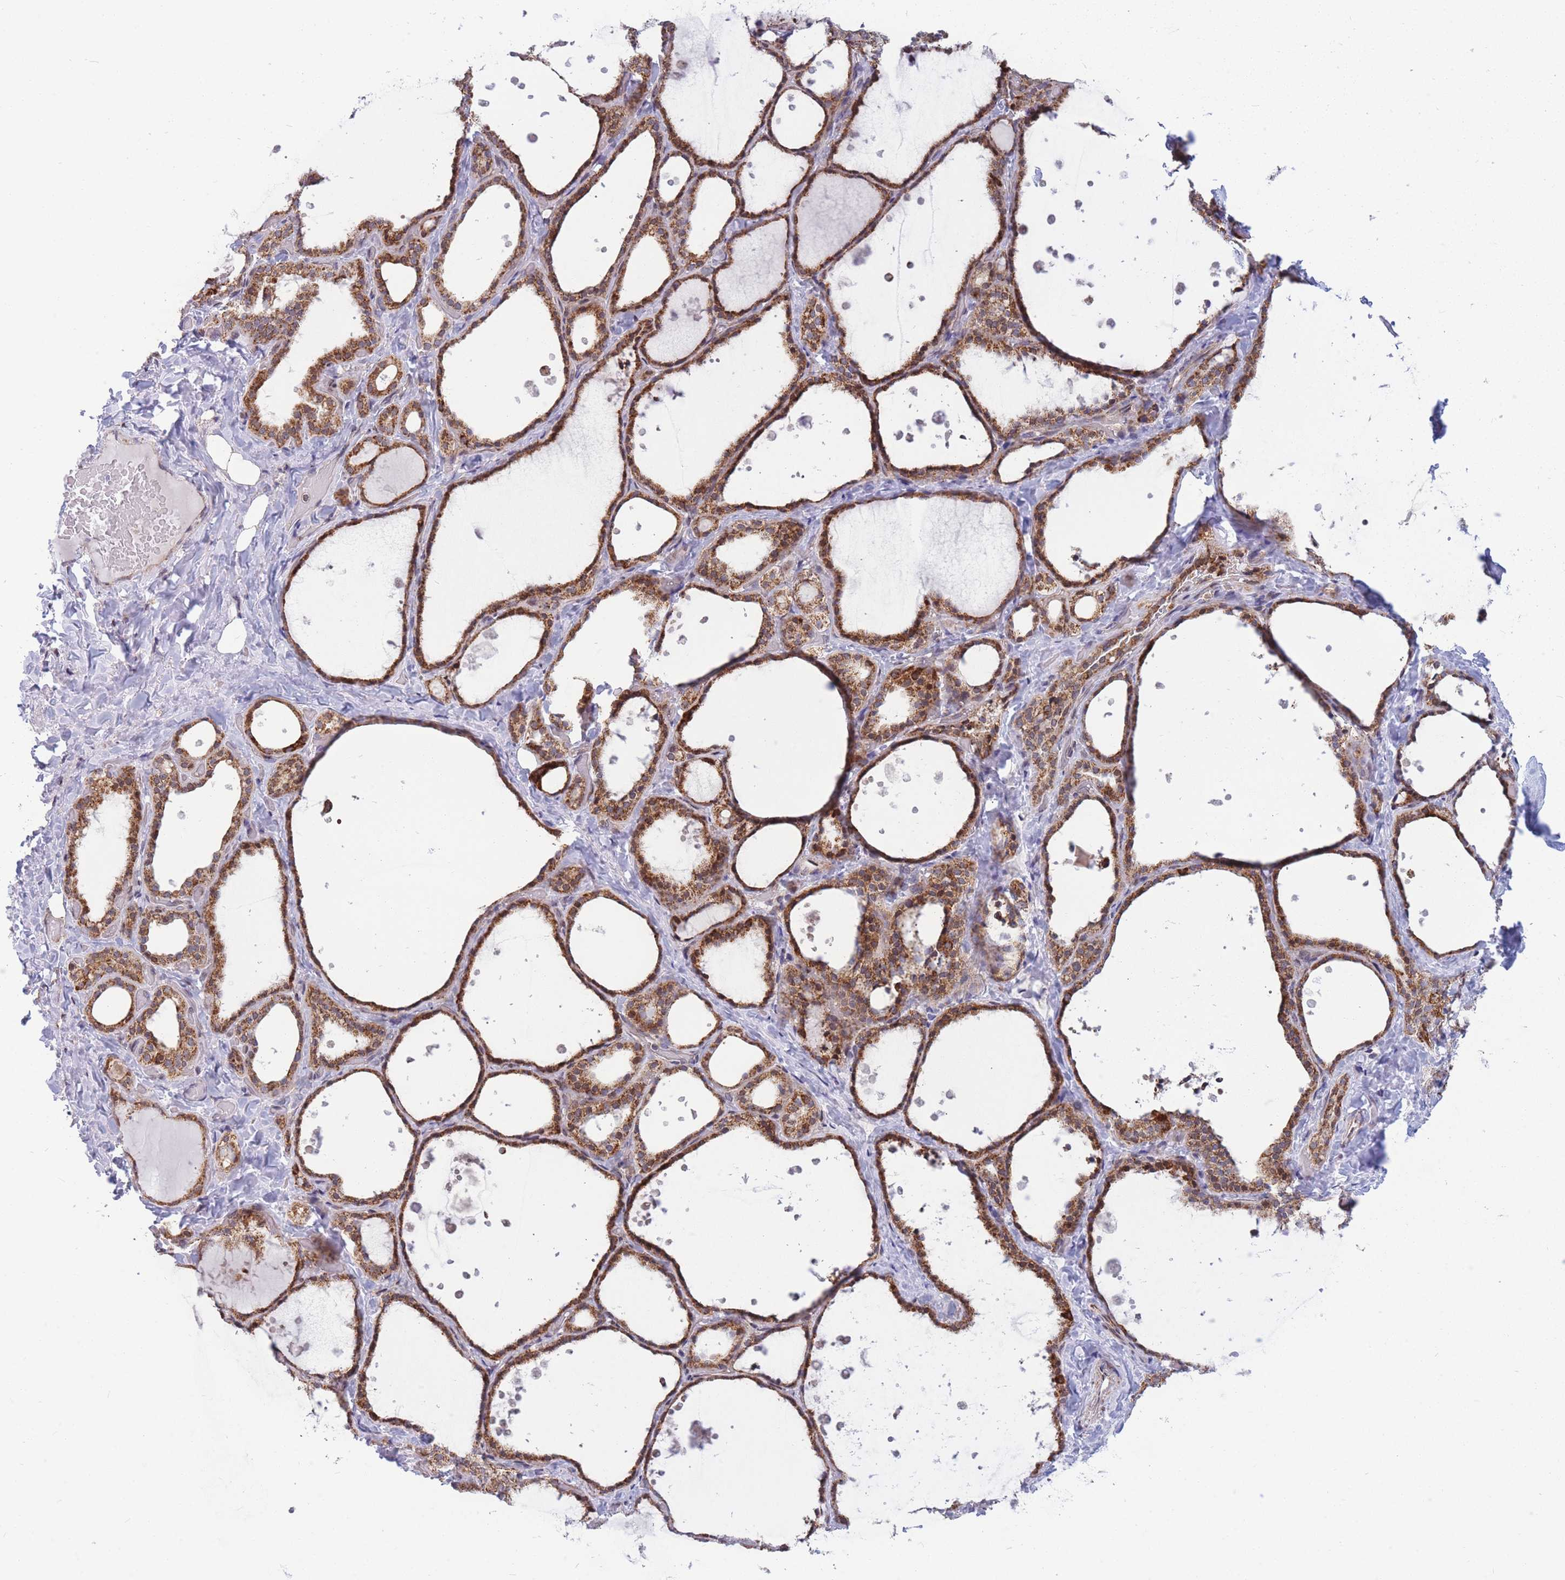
{"staining": {"intensity": "strong", "quantity": ">75%", "location": "cytoplasmic/membranous"}, "tissue": "thyroid gland", "cell_type": "Glandular cells", "image_type": "normal", "snomed": [{"axis": "morphology", "description": "Normal tissue, NOS"}, {"axis": "topography", "description": "Thyroid gland"}], "caption": "Strong cytoplasmic/membranous protein positivity is seen in approximately >75% of glandular cells in thyroid gland.", "gene": "HSPE1", "patient": {"sex": "female", "age": 44}}